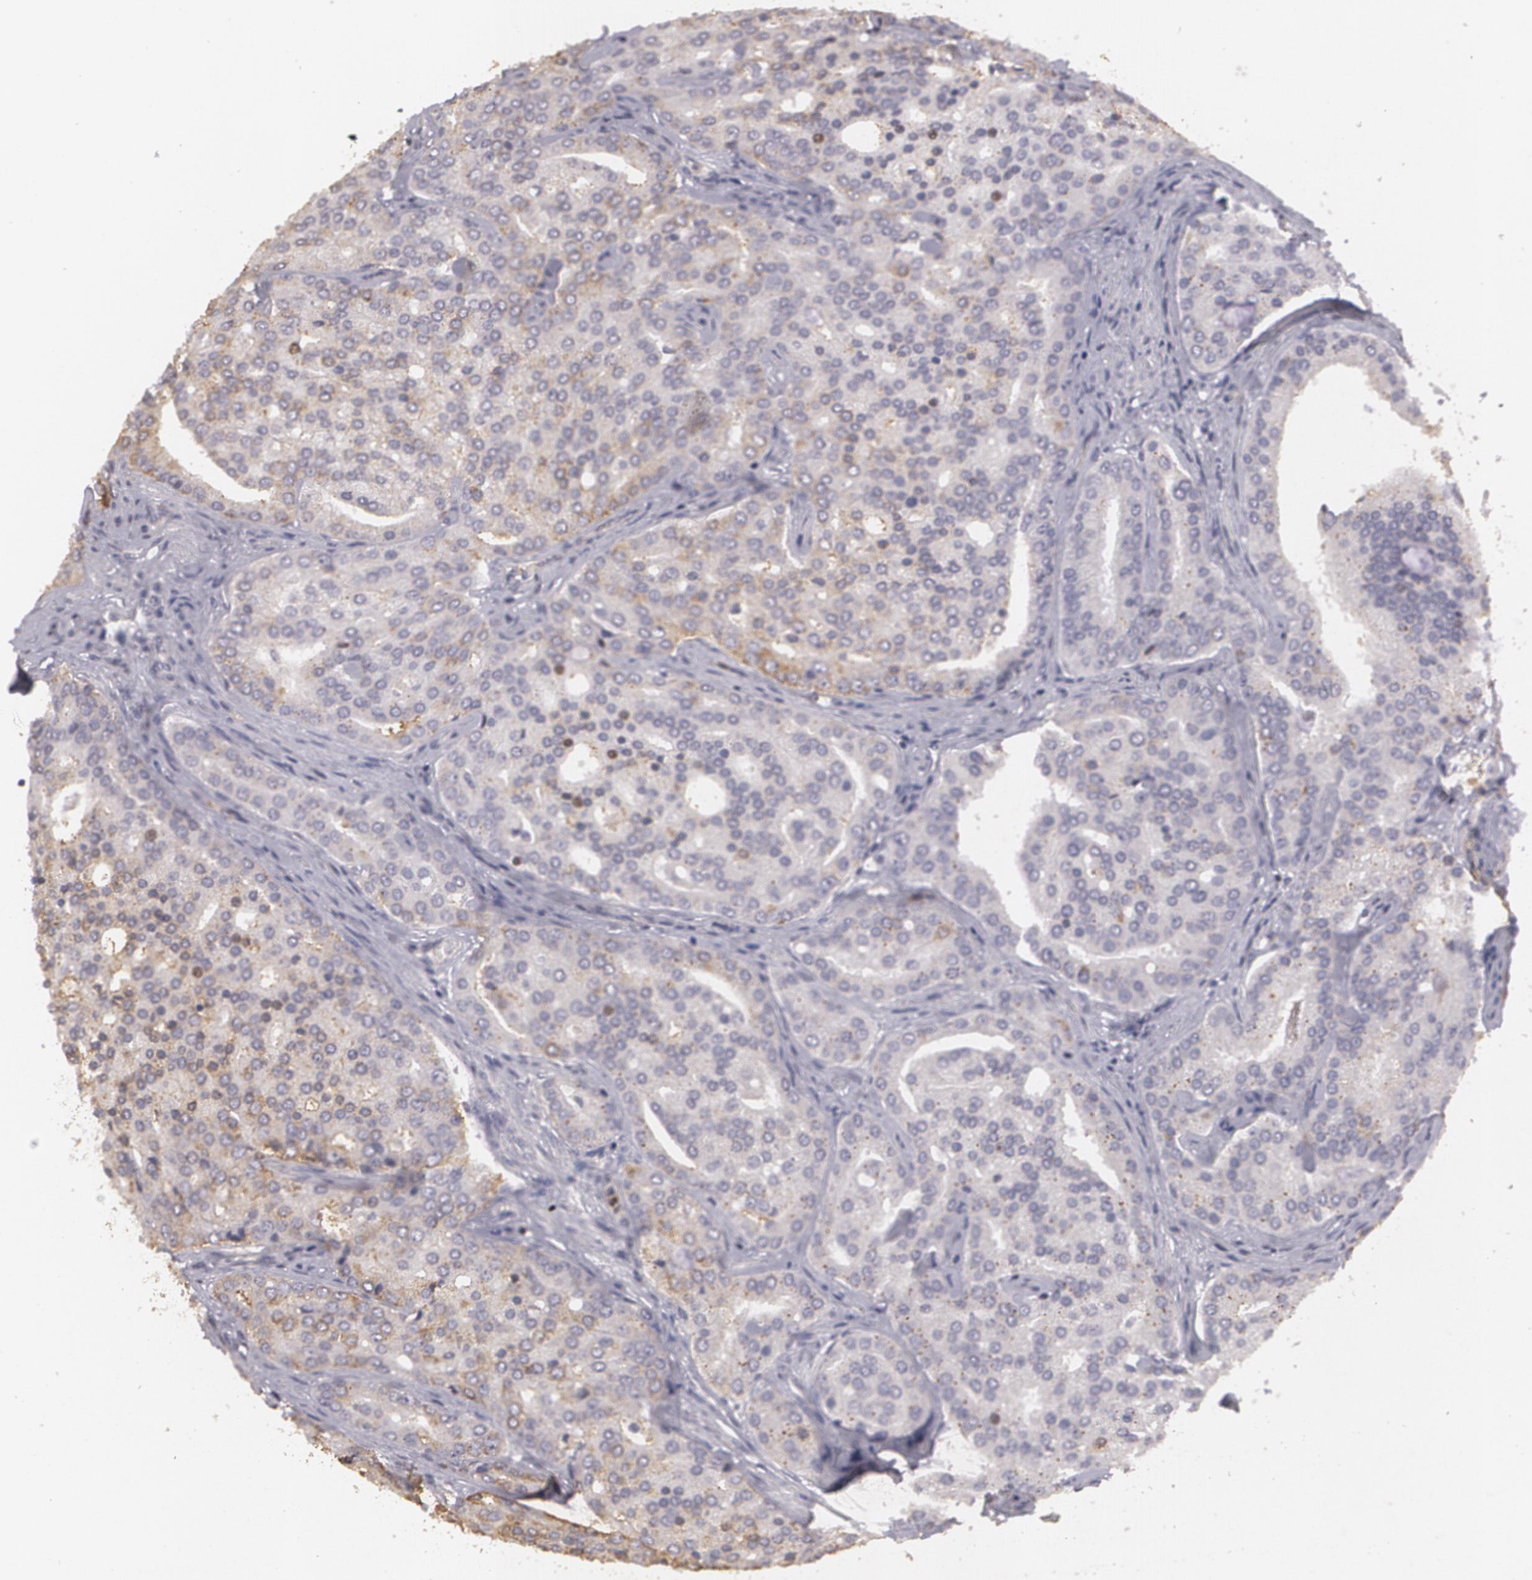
{"staining": {"intensity": "weak", "quantity": "25%-75%", "location": "cytoplasmic/membranous"}, "tissue": "prostate cancer", "cell_type": "Tumor cells", "image_type": "cancer", "snomed": [{"axis": "morphology", "description": "Adenocarcinoma, High grade"}, {"axis": "topography", "description": "Prostate"}], "caption": "A histopathology image of human prostate cancer (adenocarcinoma (high-grade)) stained for a protein demonstrates weak cytoplasmic/membranous brown staining in tumor cells. Nuclei are stained in blue.", "gene": "KCNA4", "patient": {"sex": "male", "age": 64}}